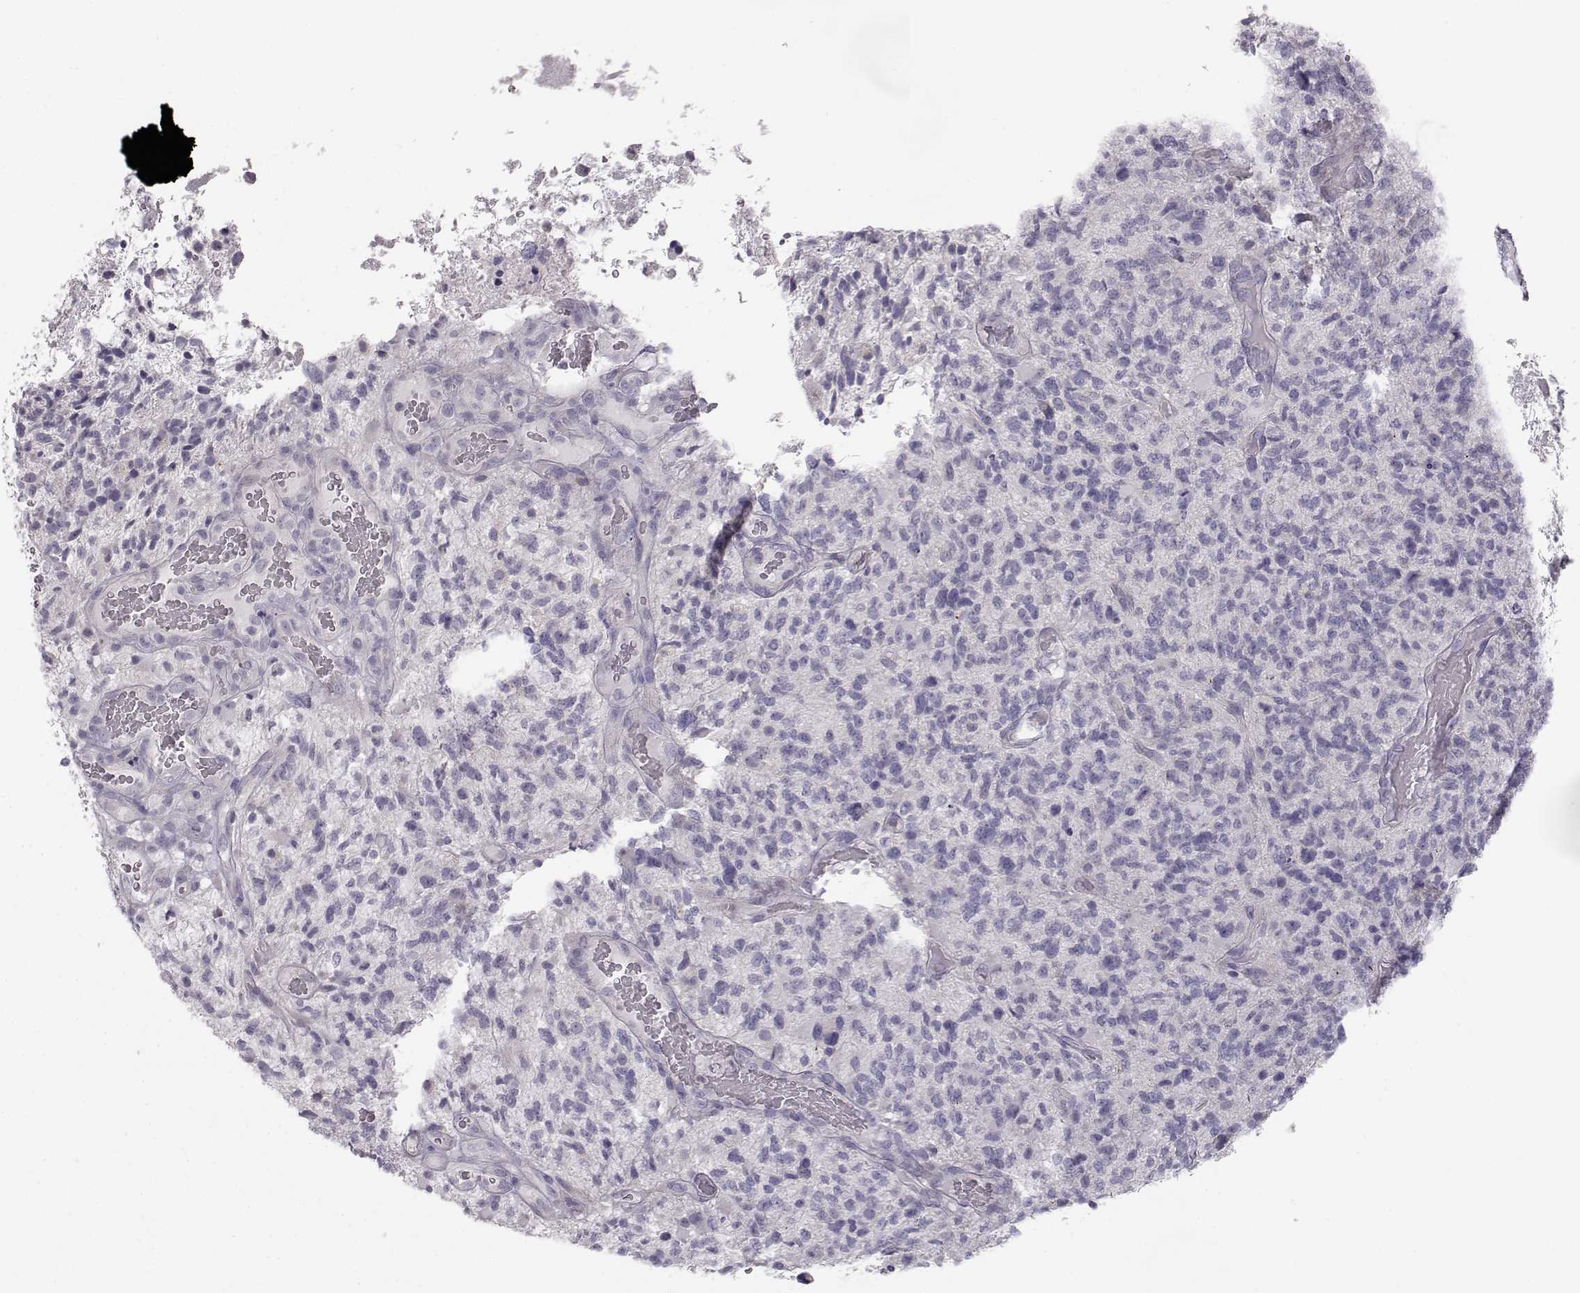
{"staining": {"intensity": "negative", "quantity": "none", "location": "none"}, "tissue": "glioma", "cell_type": "Tumor cells", "image_type": "cancer", "snomed": [{"axis": "morphology", "description": "Glioma, malignant, High grade"}, {"axis": "topography", "description": "Brain"}], "caption": "This is an immunohistochemistry image of human high-grade glioma (malignant). There is no positivity in tumor cells.", "gene": "MYCBPAP", "patient": {"sex": "female", "age": 71}}